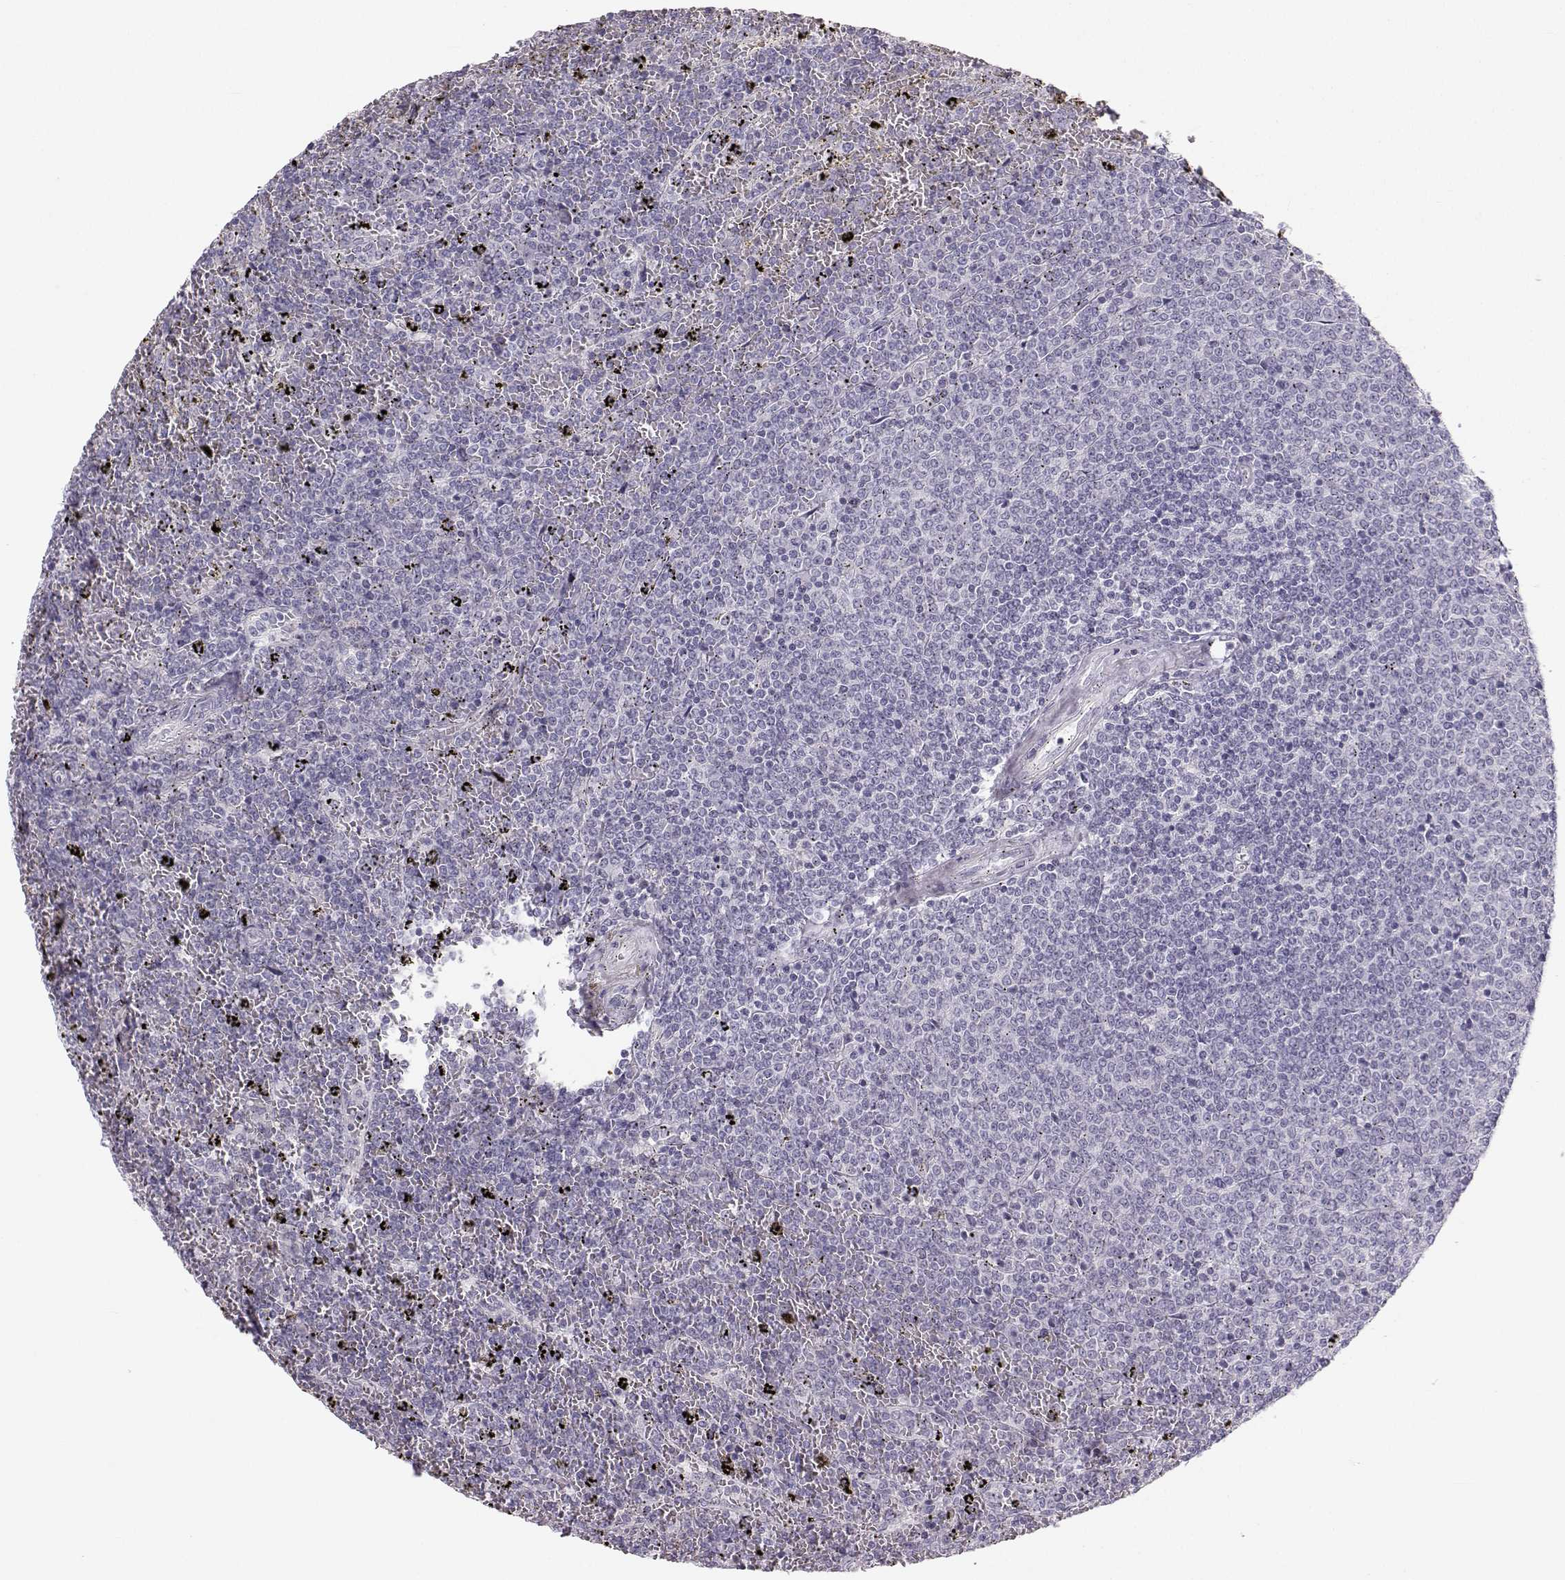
{"staining": {"intensity": "negative", "quantity": "none", "location": "none"}, "tissue": "lymphoma", "cell_type": "Tumor cells", "image_type": "cancer", "snomed": [{"axis": "morphology", "description": "Malignant lymphoma, non-Hodgkin's type, Low grade"}, {"axis": "topography", "description": "Spleen"}], "caption": "Immunohistochemistry photomicrograph of neoplastic tissue: lymphoma stained with DAB exhibits no significant protein staining in tumor cells.", "gene": "OIP5", "patient": {"sex": "female", "age": 77}}